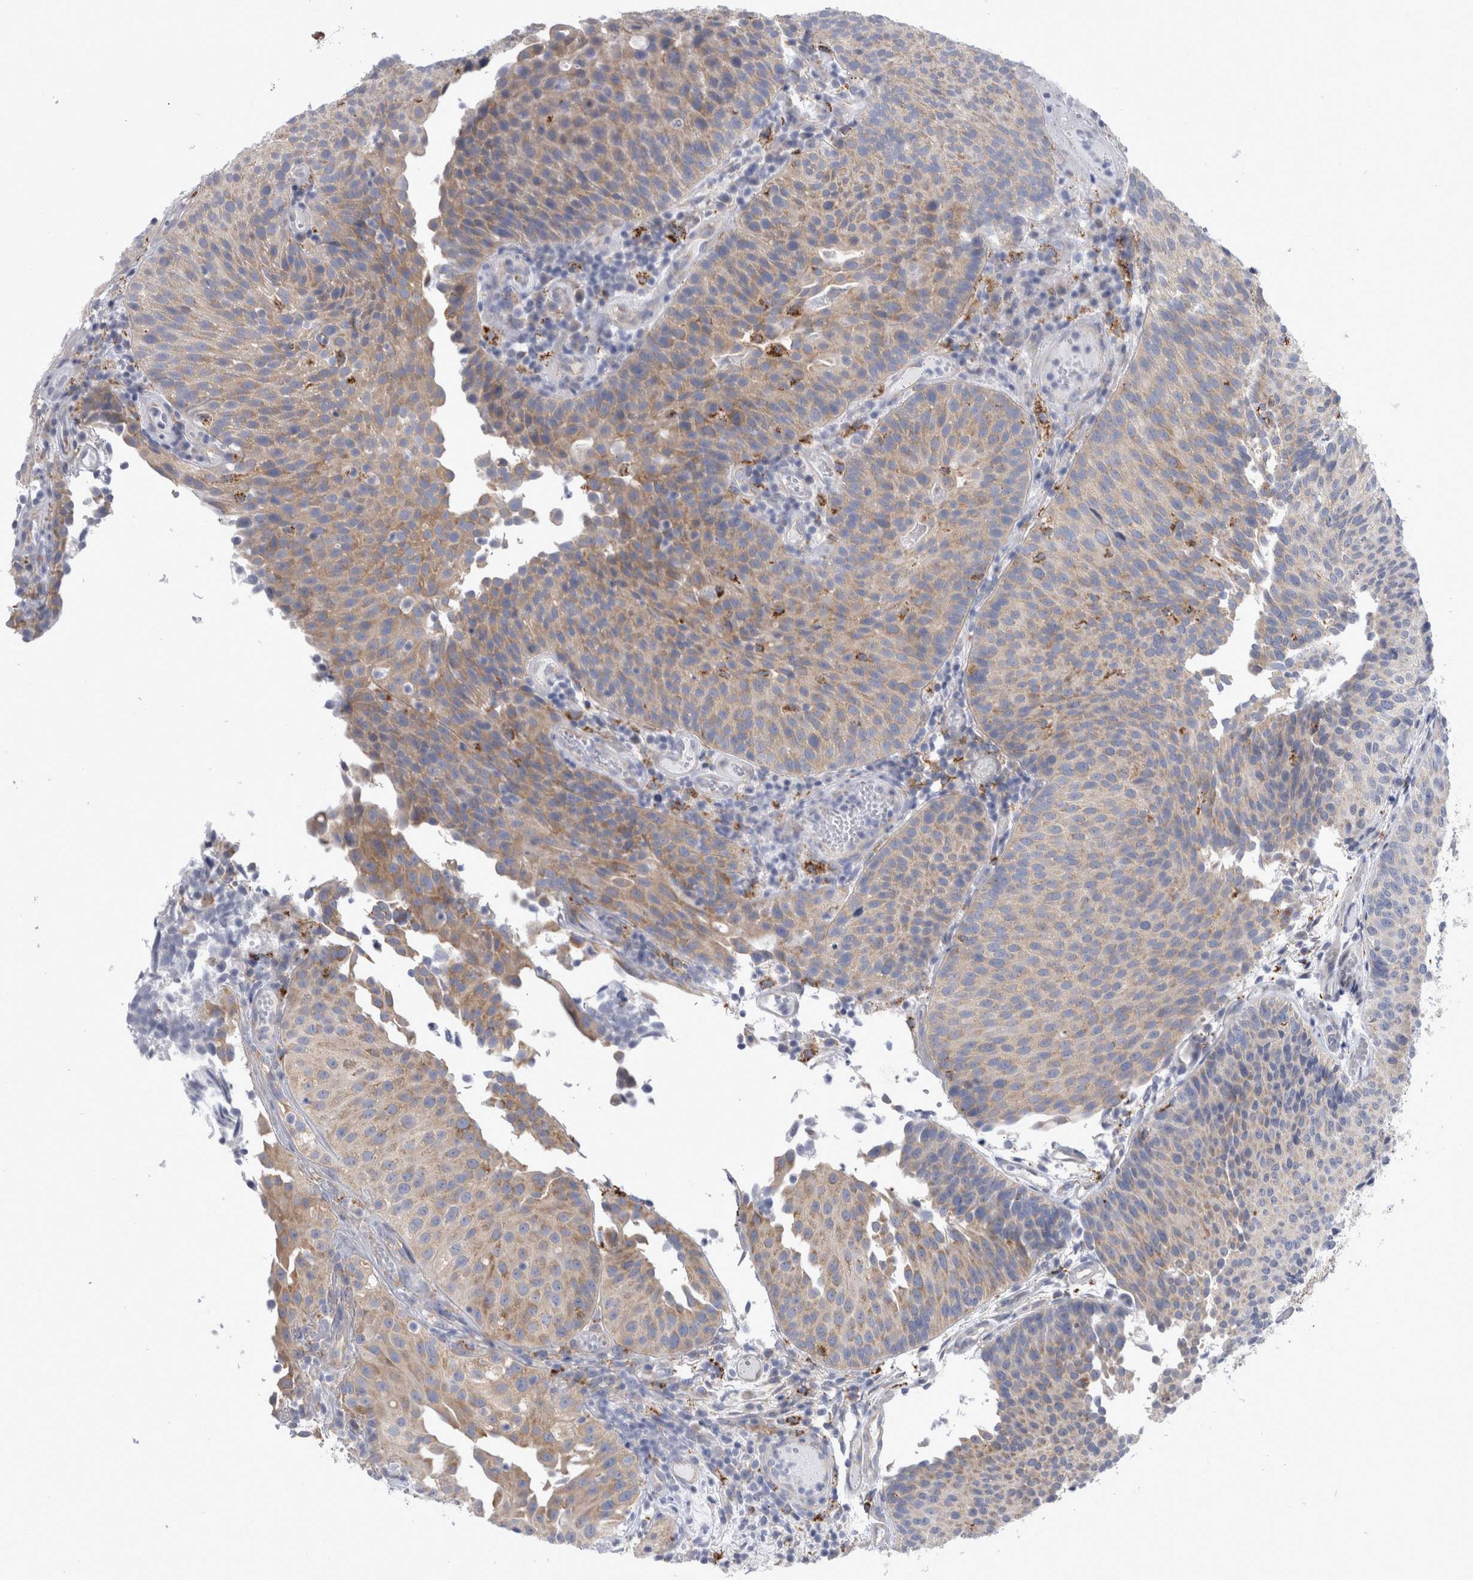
{"staining": {"intensity": "weak", "quantity": ">75%", "location": "cytoplasmic/membranous"}, "tissue": "urothelial cancer", "cell_type": "Tumor cells", "image_type": "cancer", "snomed": [{"axis": "morphology", "description": "Urothelial carcinoma, Low grade"}, {"axis": "topography", "description": "Urinary bladder"}], "caption": "The photomicrograph shows immunohistochemical staining of urothelial cancer. There is weak cytoplasmic/membranous expression is seen in approximately >75% of tumor cells.", "gene": "GATM", "patient": {"sex": "male", "age": 86}}